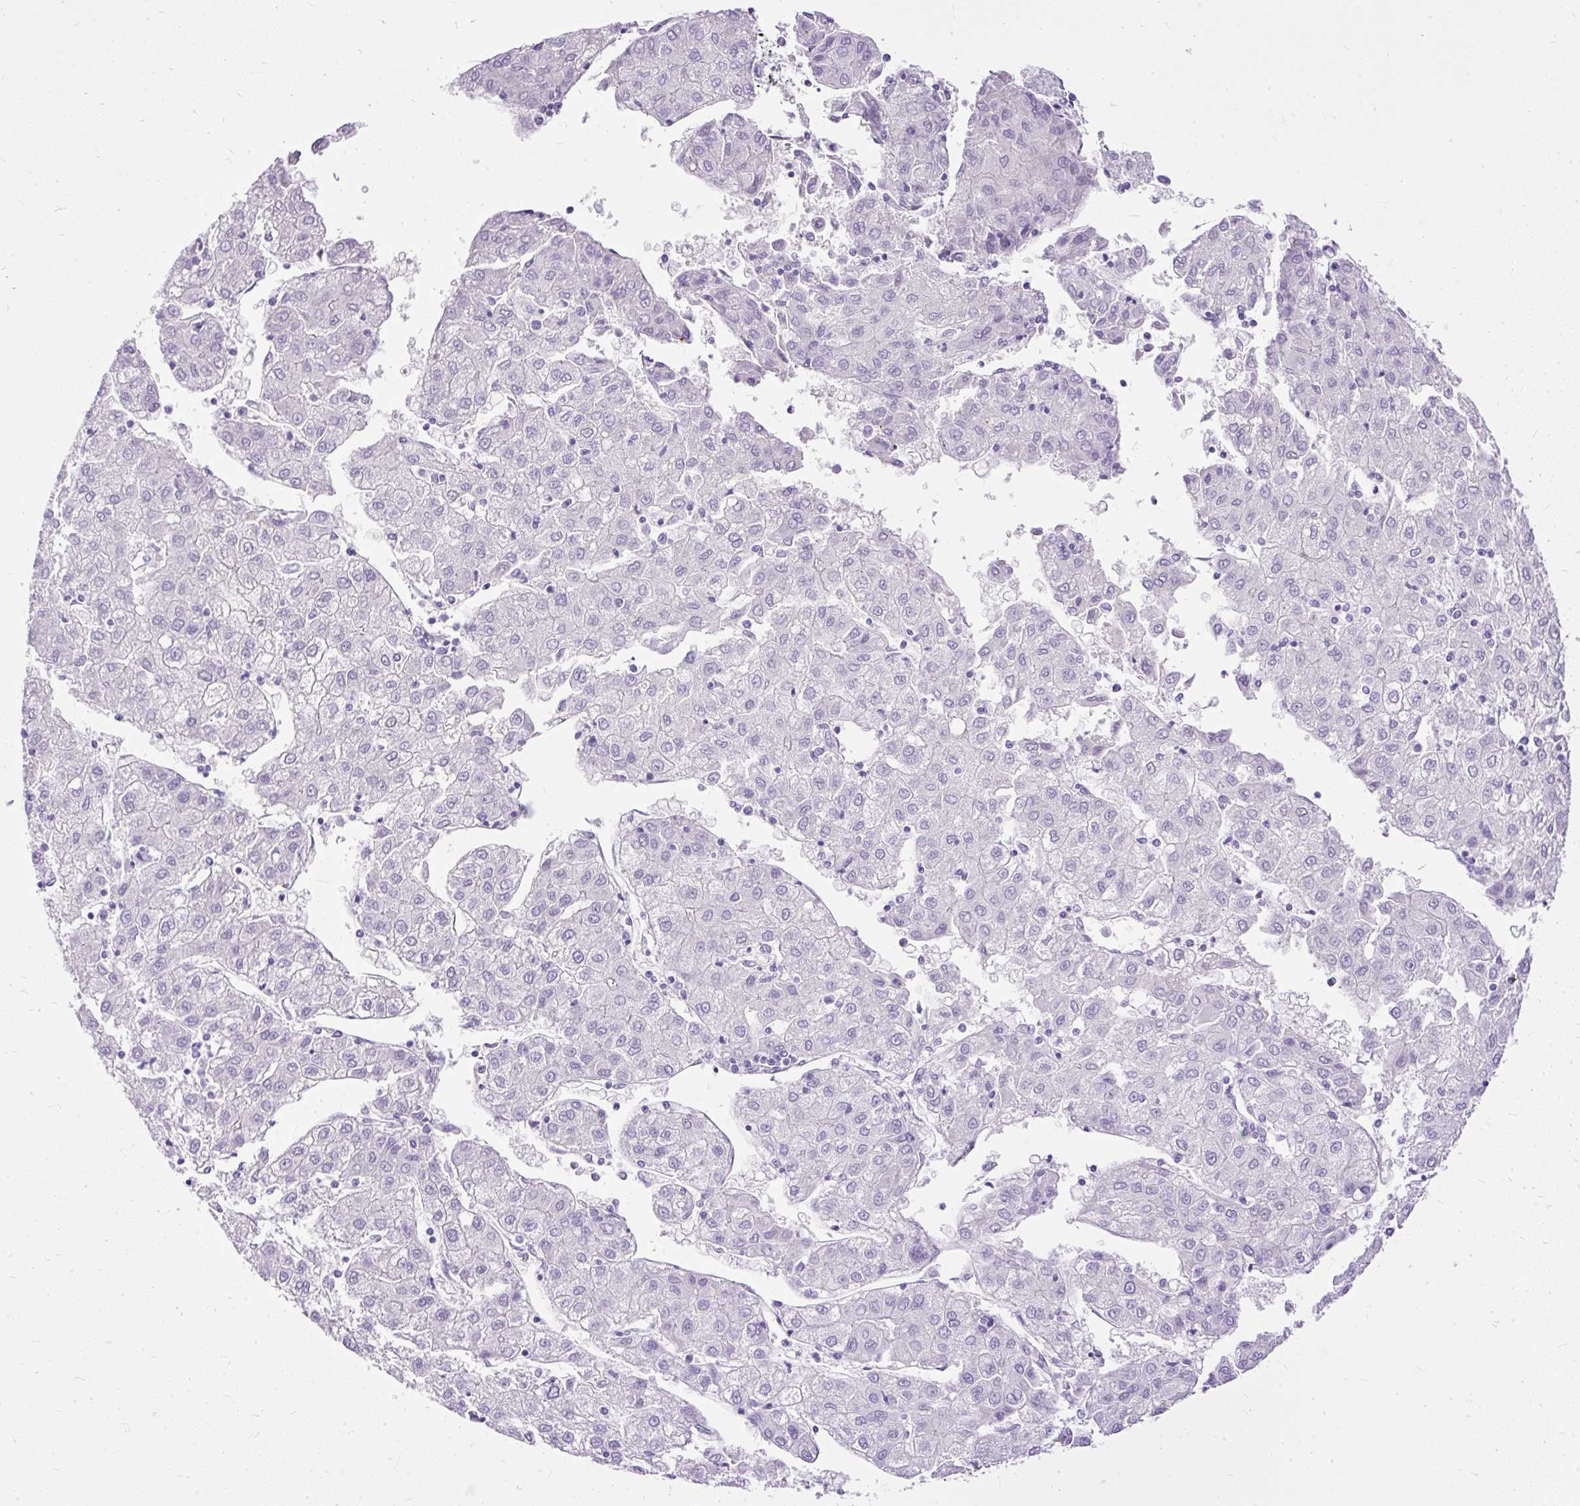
{"staining": {"intensity": "negative", "quantity": "none", "location": "none"}, "tissue": "liver cancer", "cell_type": "Tumor cells", "image_type": "cancer", "snomed": [{"axis": "morphology", "description": "Carcinoma, Hepatocellular, NOS"}, {"axis": "topography", "description": "Liver"}], "caption": "A histopathology image of hepatocellular carcinoma (liver) stained for a protein displays no brown staining in tumor cells.", "gene": "HEY1", "patient": {"sex": "male", "age": 72}}